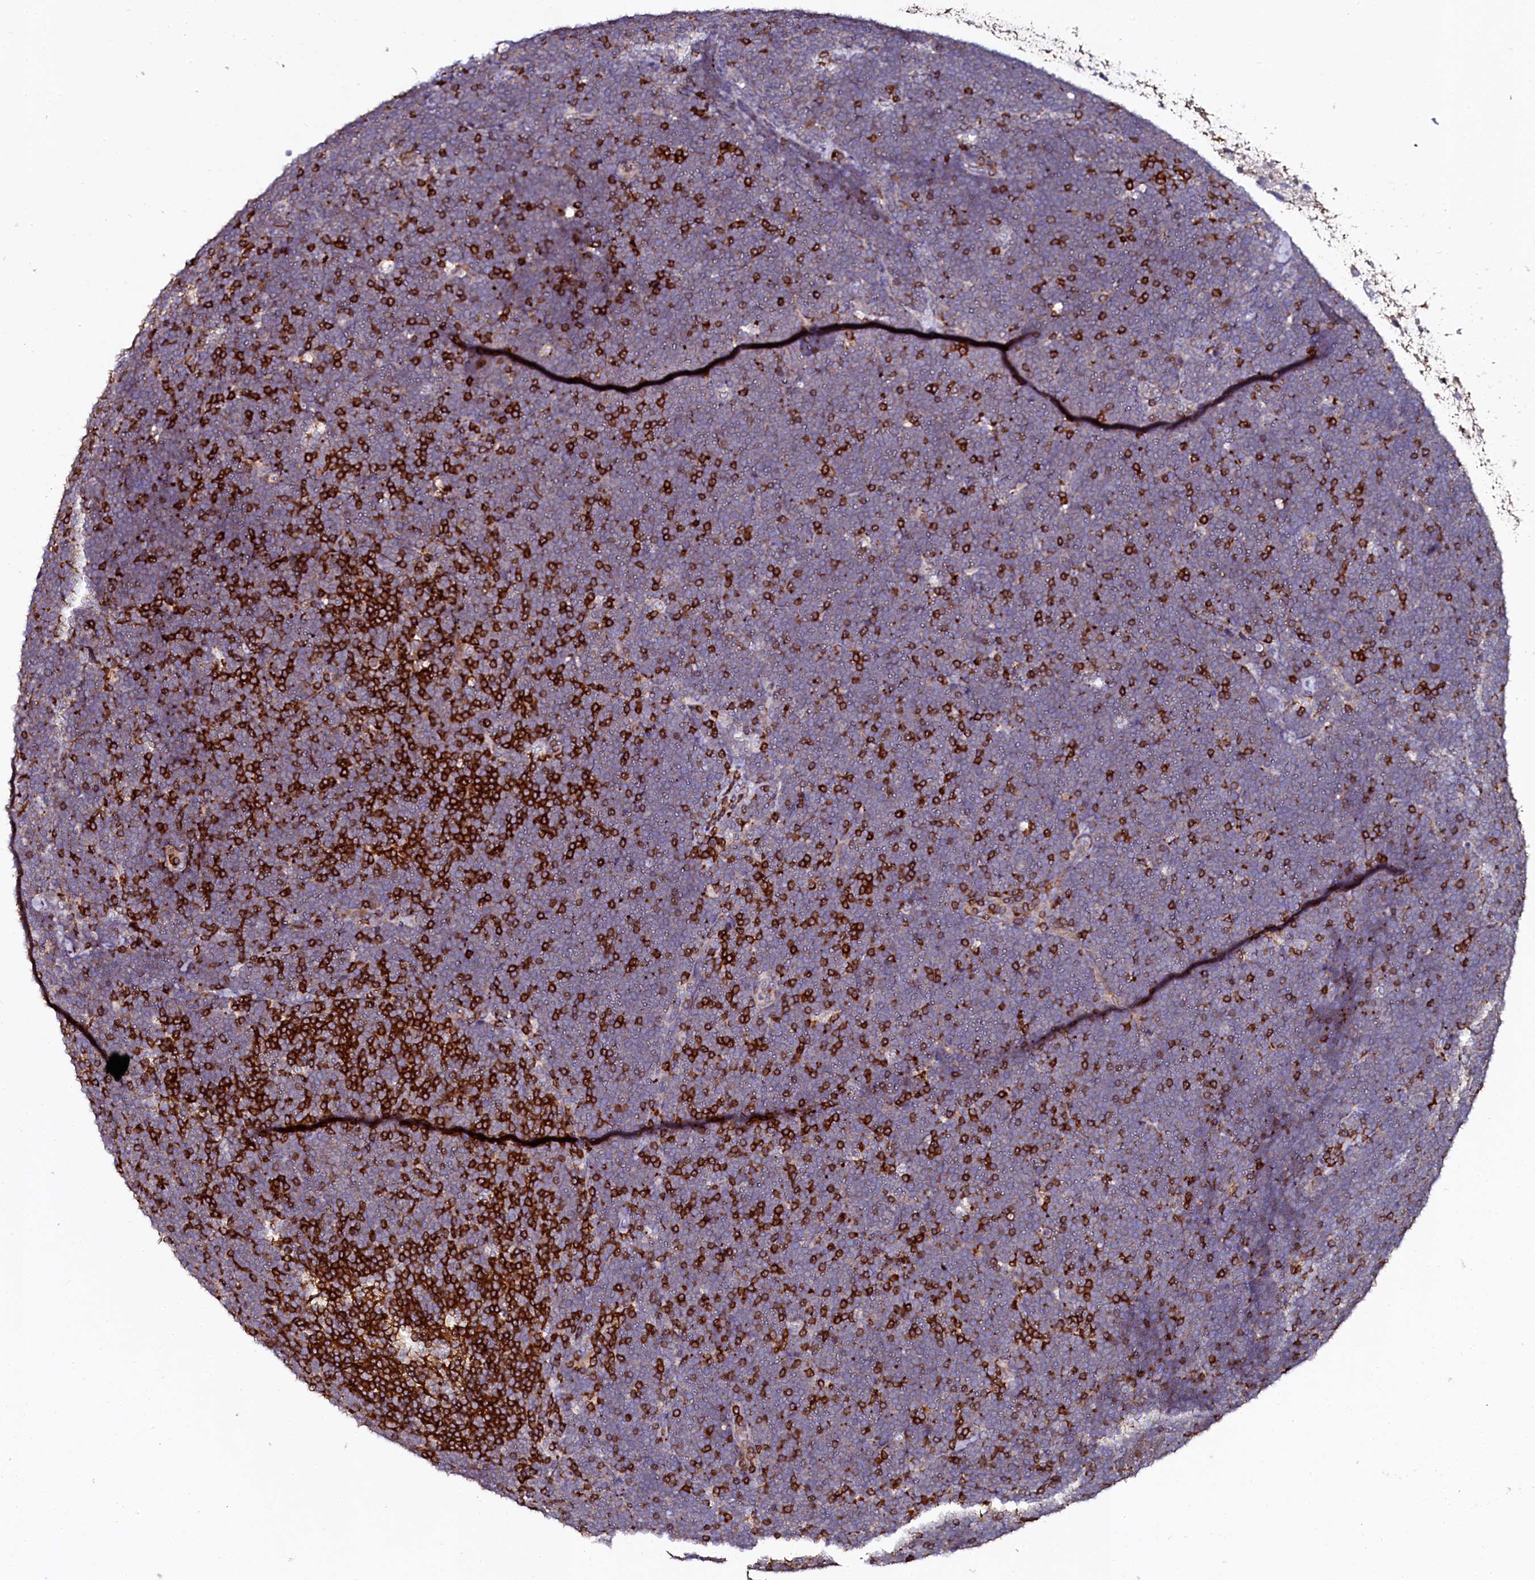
{"staining": {"intensity": "negative", "quantity": "none", "location": "none"}, "tissue": "lymphoma", "cell_type": "Tumor cells", "image_type": "cancer", "snomed": [{"axis": "morphology", "description": "Malignant lymphoma, non-Hodgkin's type, High grade"}, {"axis": "topography", "description": "Lymph node"}], "caption": "This is an IHC micrograph of human lymphoma. There is no expression in tumor cells.", "gene": "AAAS", "patient": {"sex": "male", "age": 13}}